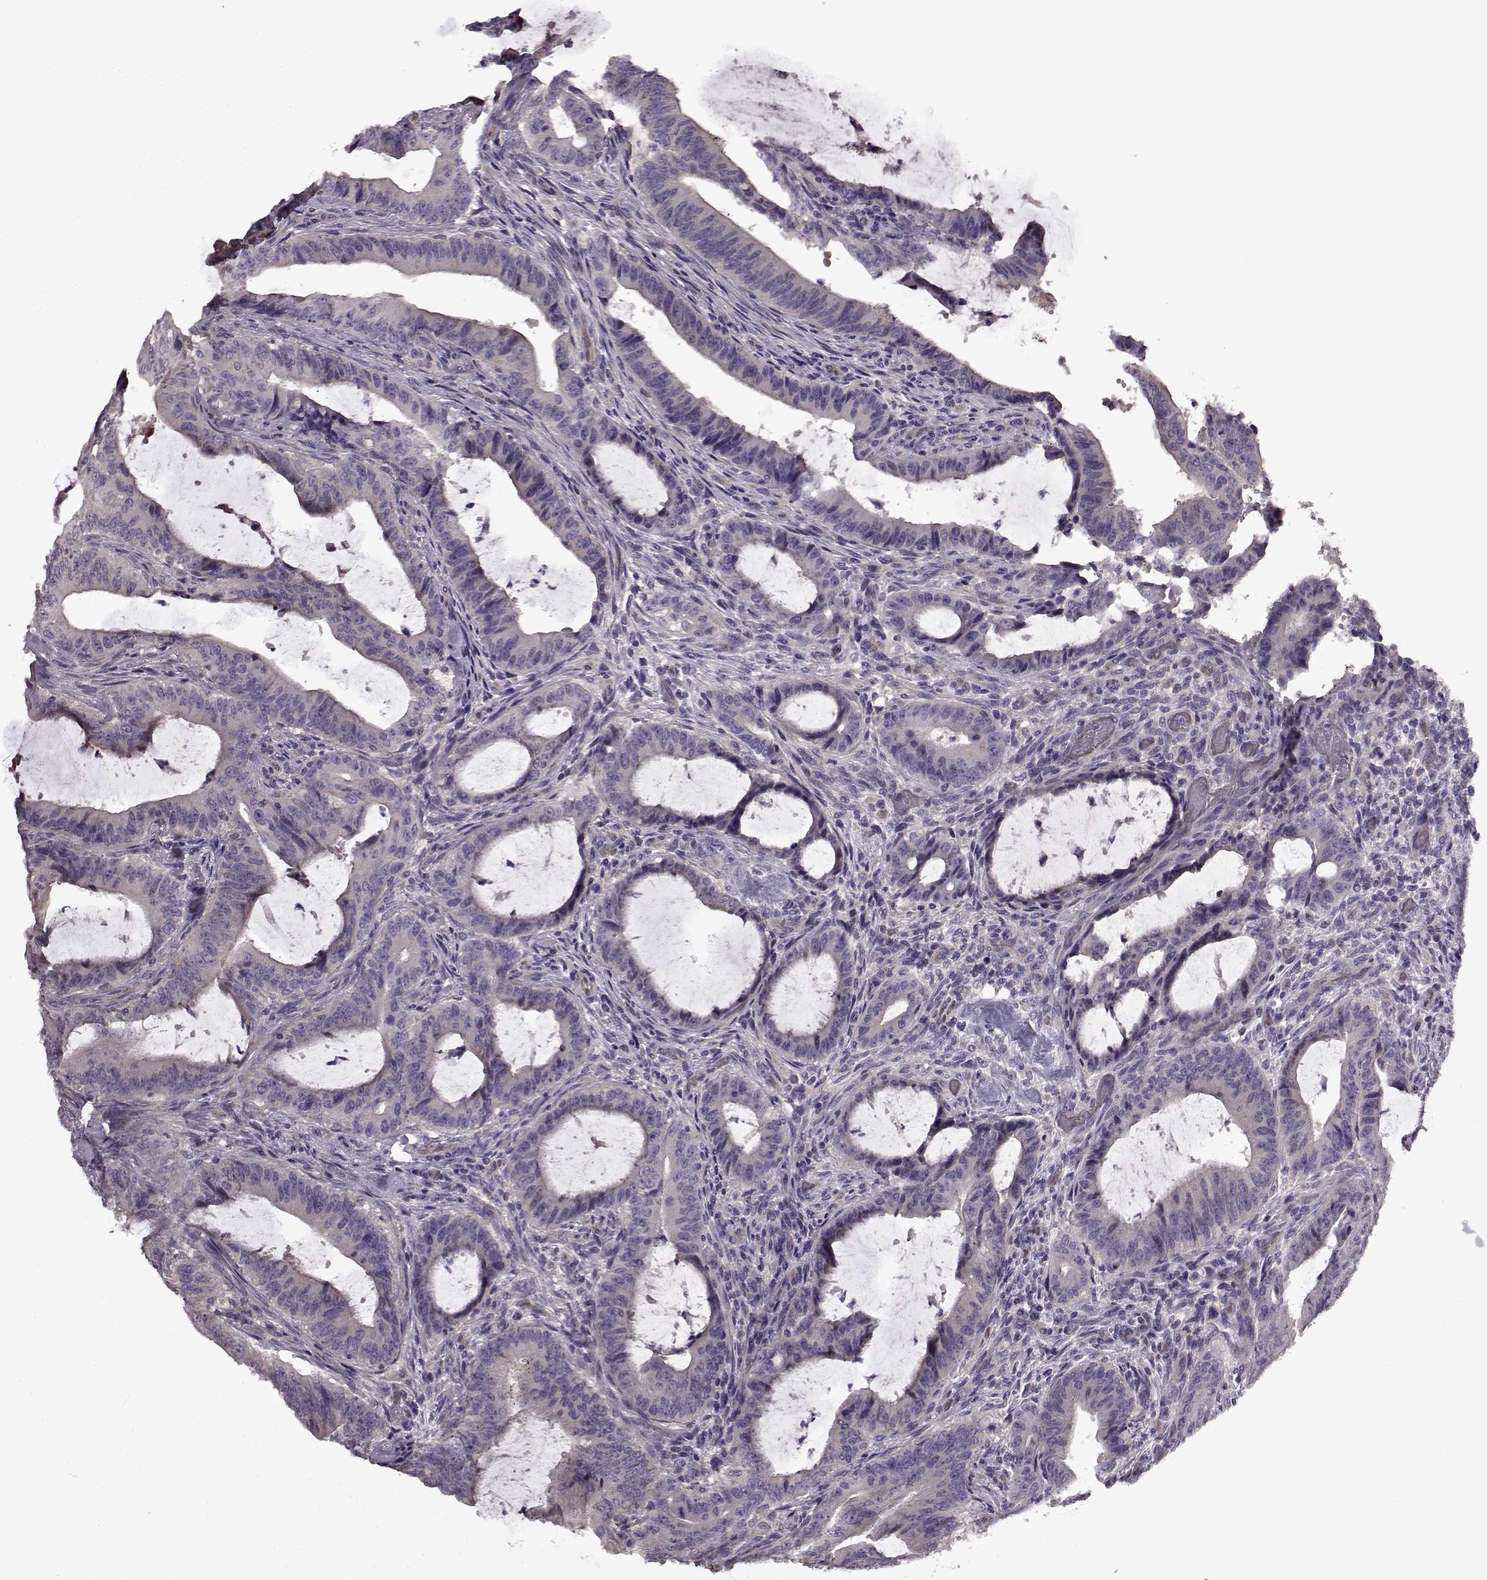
{"staining": {"intensity": "negative", "quantity": "none", "location": "none"}, "tissue": "colorectal cancer", "cell_type": "Tumor cells", "image_type": "cancer", "snomed": [{"axis": "morphology", "description": "Adenocarcinoma, NOS"}, {"axis": "topography", "description": "Colon"}], "caption": "This is an immunohistochemistry histopathology image of colorectal cancer. There is no expression in tumor cells.", "gene": "EDDM3B", "patient": {"sex": "female", "age": 43}}